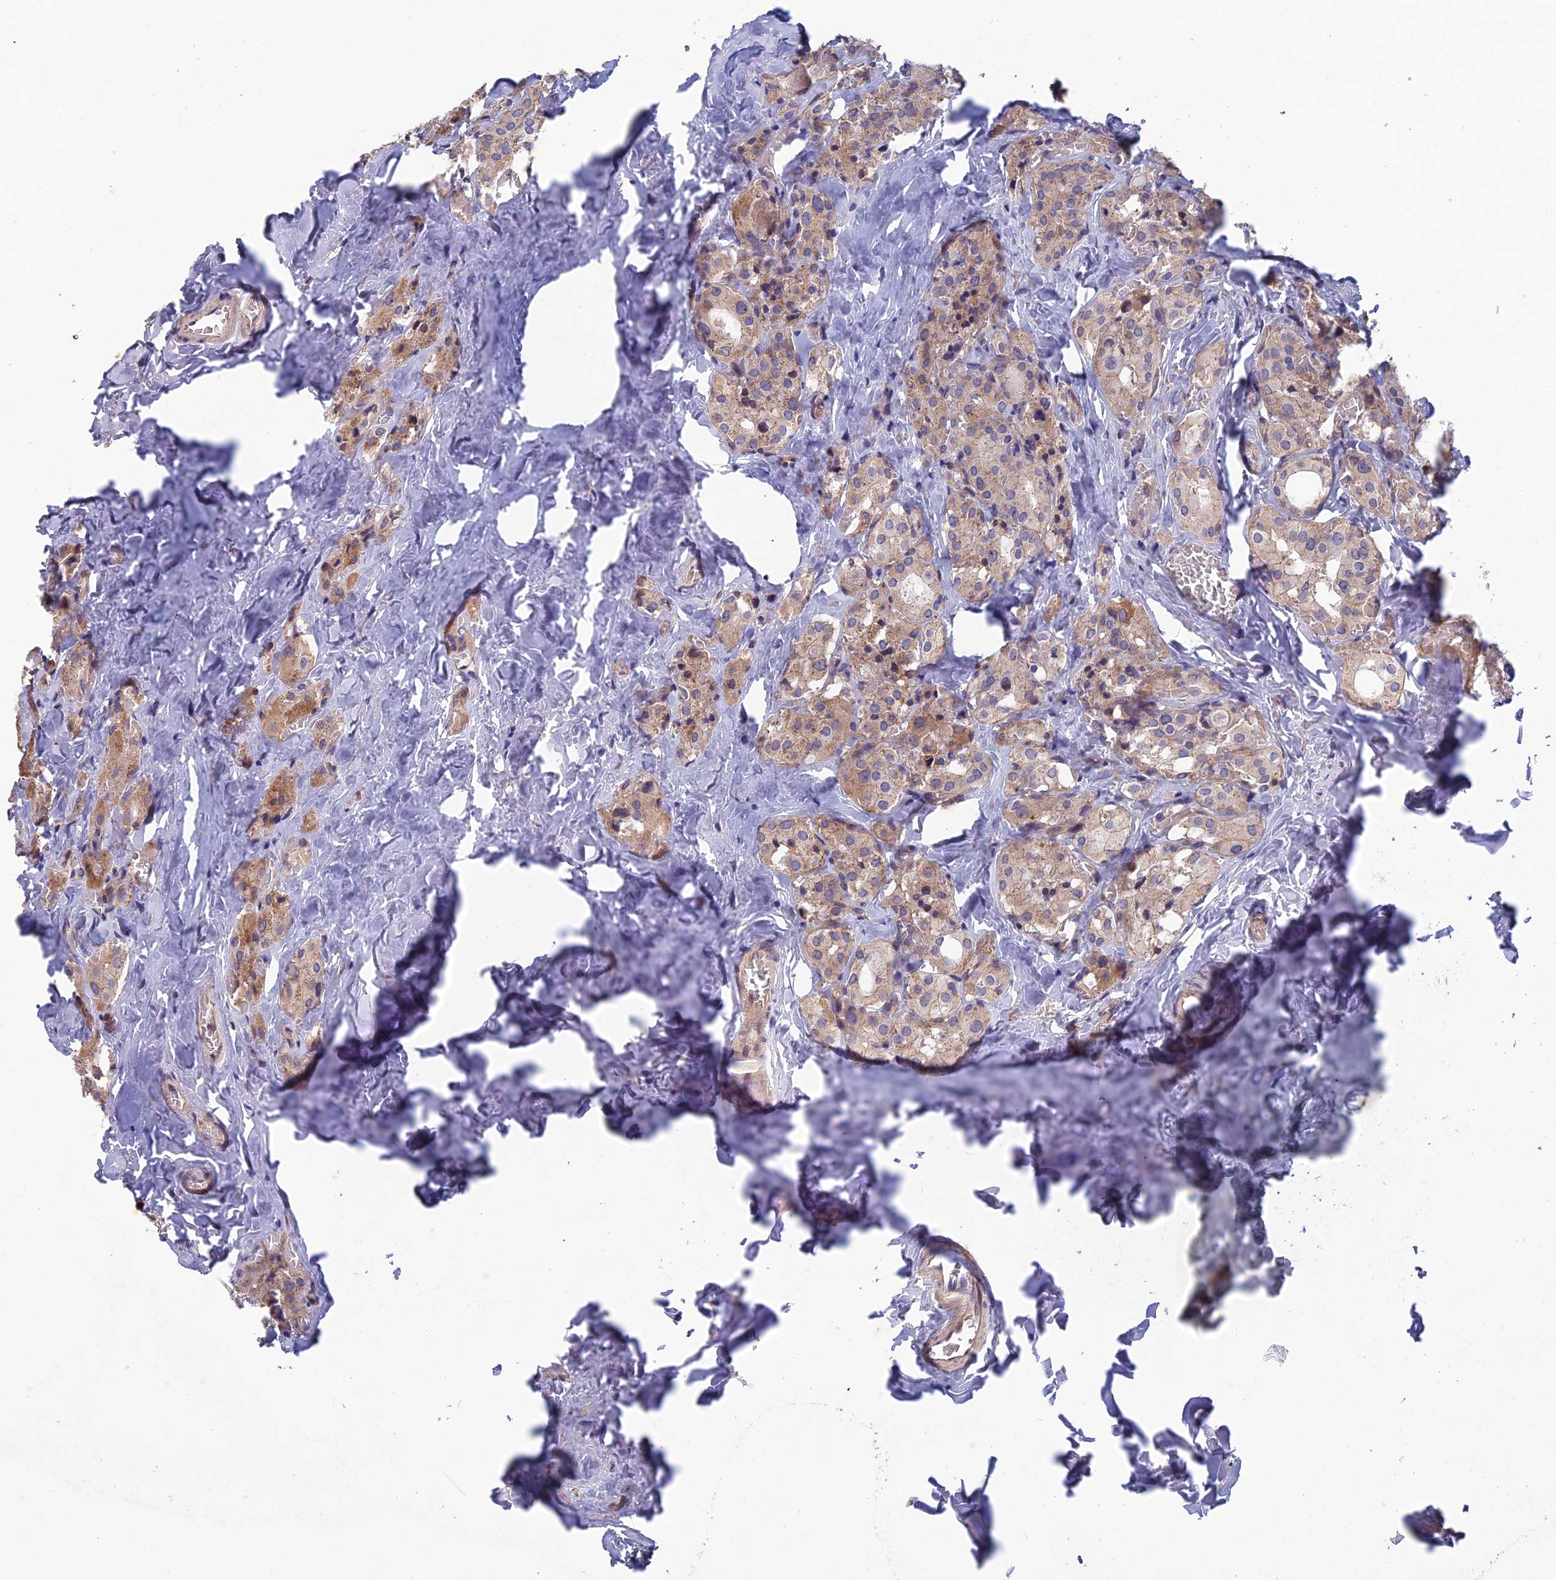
{"staining": {"intensity": "moderate", "quantity": ">75%", "location": "cytoplasmic/membranous"}, "tissue": "parathyroid gland", "cell_type": "Glandular cells", "image_type": "normal", "snomed": [{"axis": "morphology", "description": "Normal tissue, NOS"}, {"axis": "morphology", "description": "Atrophy, NOS"}, {"axis": "topography", "description": "Parathyroid gland"}], "caption": "Immunohistochemistry (IHC) (DAB) staining of unremarkable human parathyroid gland shows moderate cytoplasmic/membranous protein expression in approximately >75% of glandular cells.", "gene": "USP37", "patient": {"sex": "female", "age": 54}}